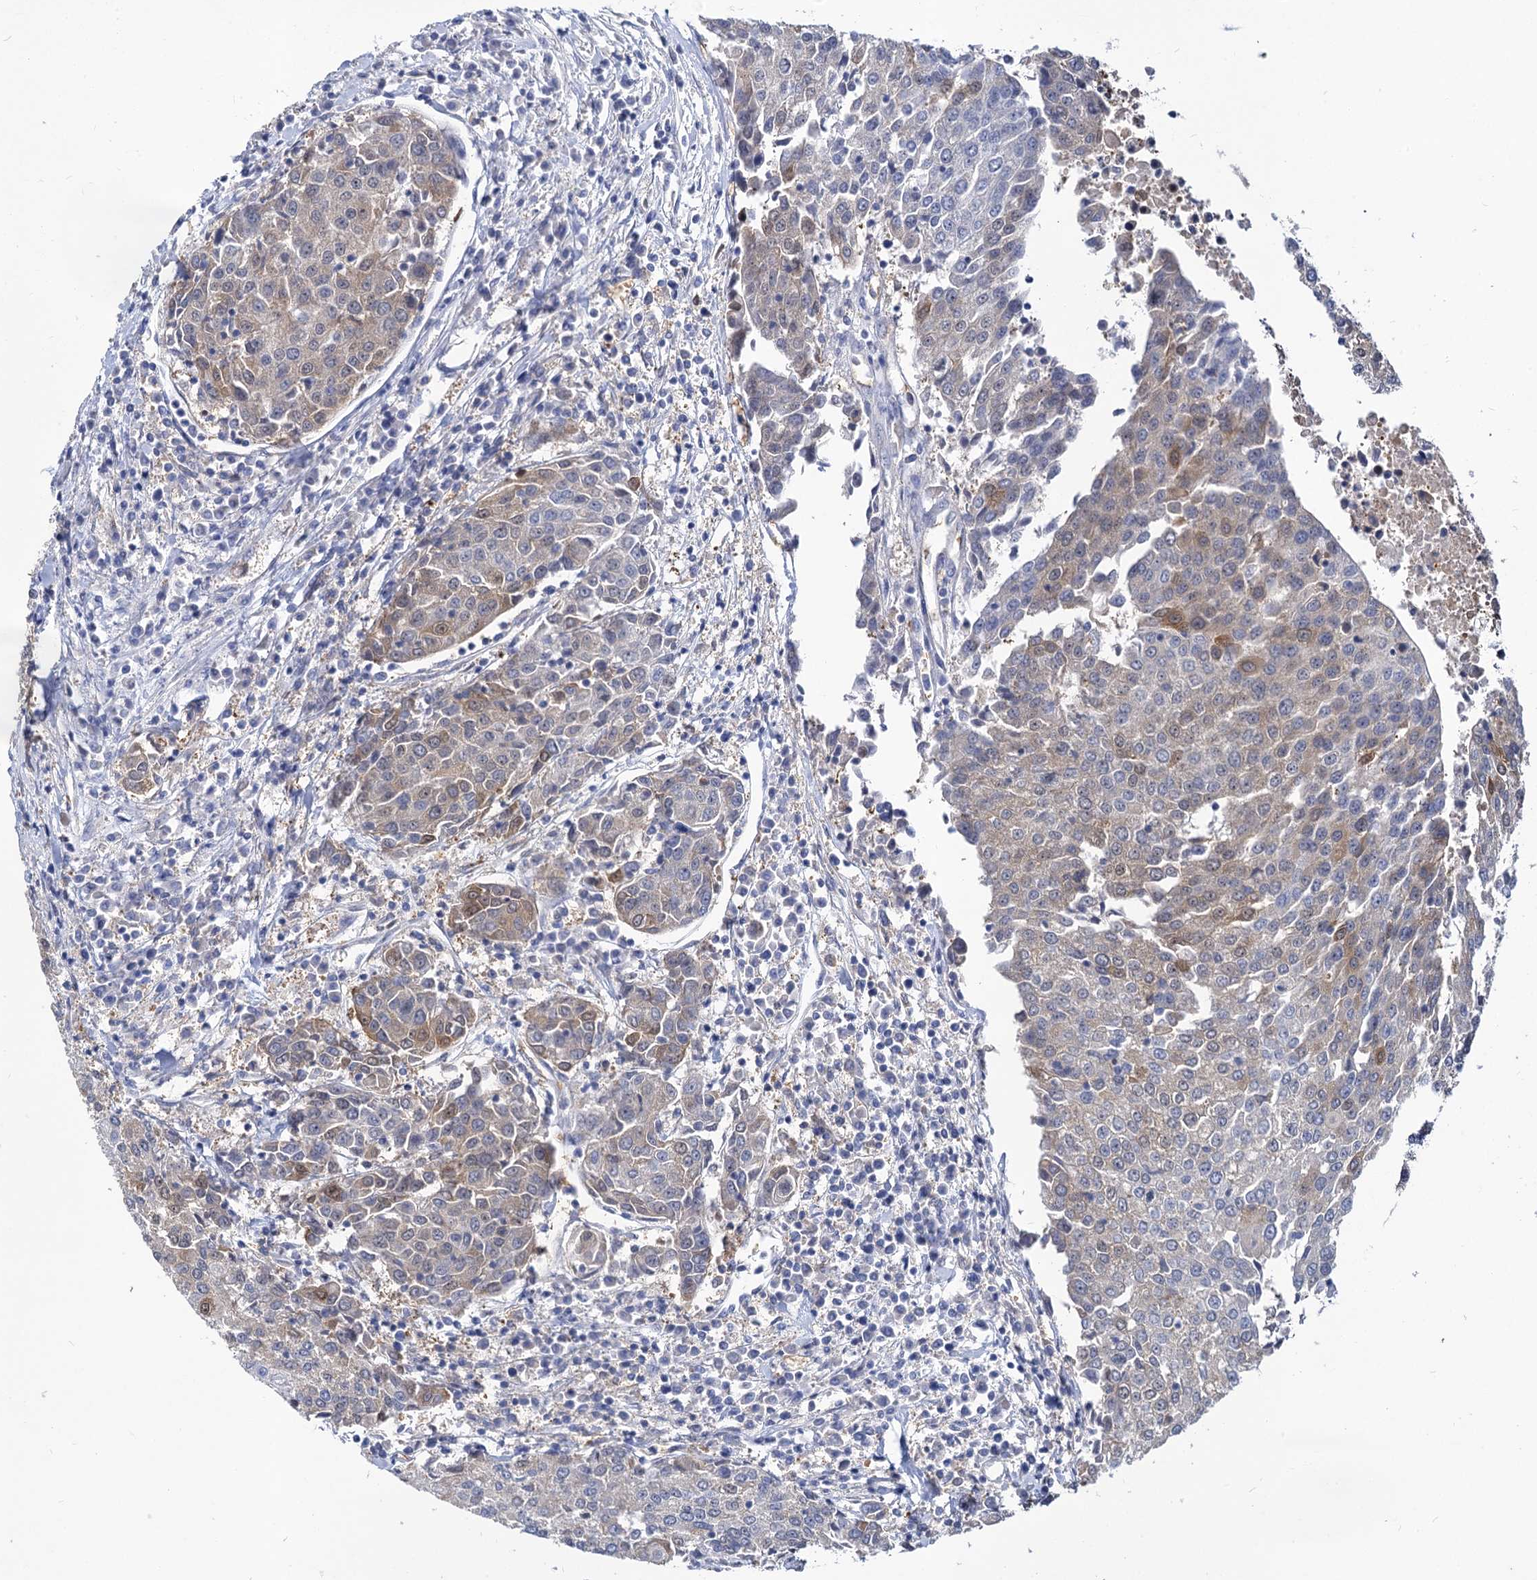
{"staining": {"intensity": "weak", "quantity": "<25%", "location": "cytoplasmic/membranous"}, "tissue": "urothelial cancer", "cell_type": "Tumor cells", "image_type": "cancer", "snomed": [{"axis": "morphology", "description": "Urothelial carcinoma, High grade"}, {"axis": "topography", "description": "Urinary bladder"}], "caption": "High magnification brightfield microscopy of urothelial cancer stained with DAB (brown) and counterstained with hematoxylin (blue): tumor cells show no significant positivity.", "gene": "GCLC", "patient": {"sex": "female", "age": 85}}